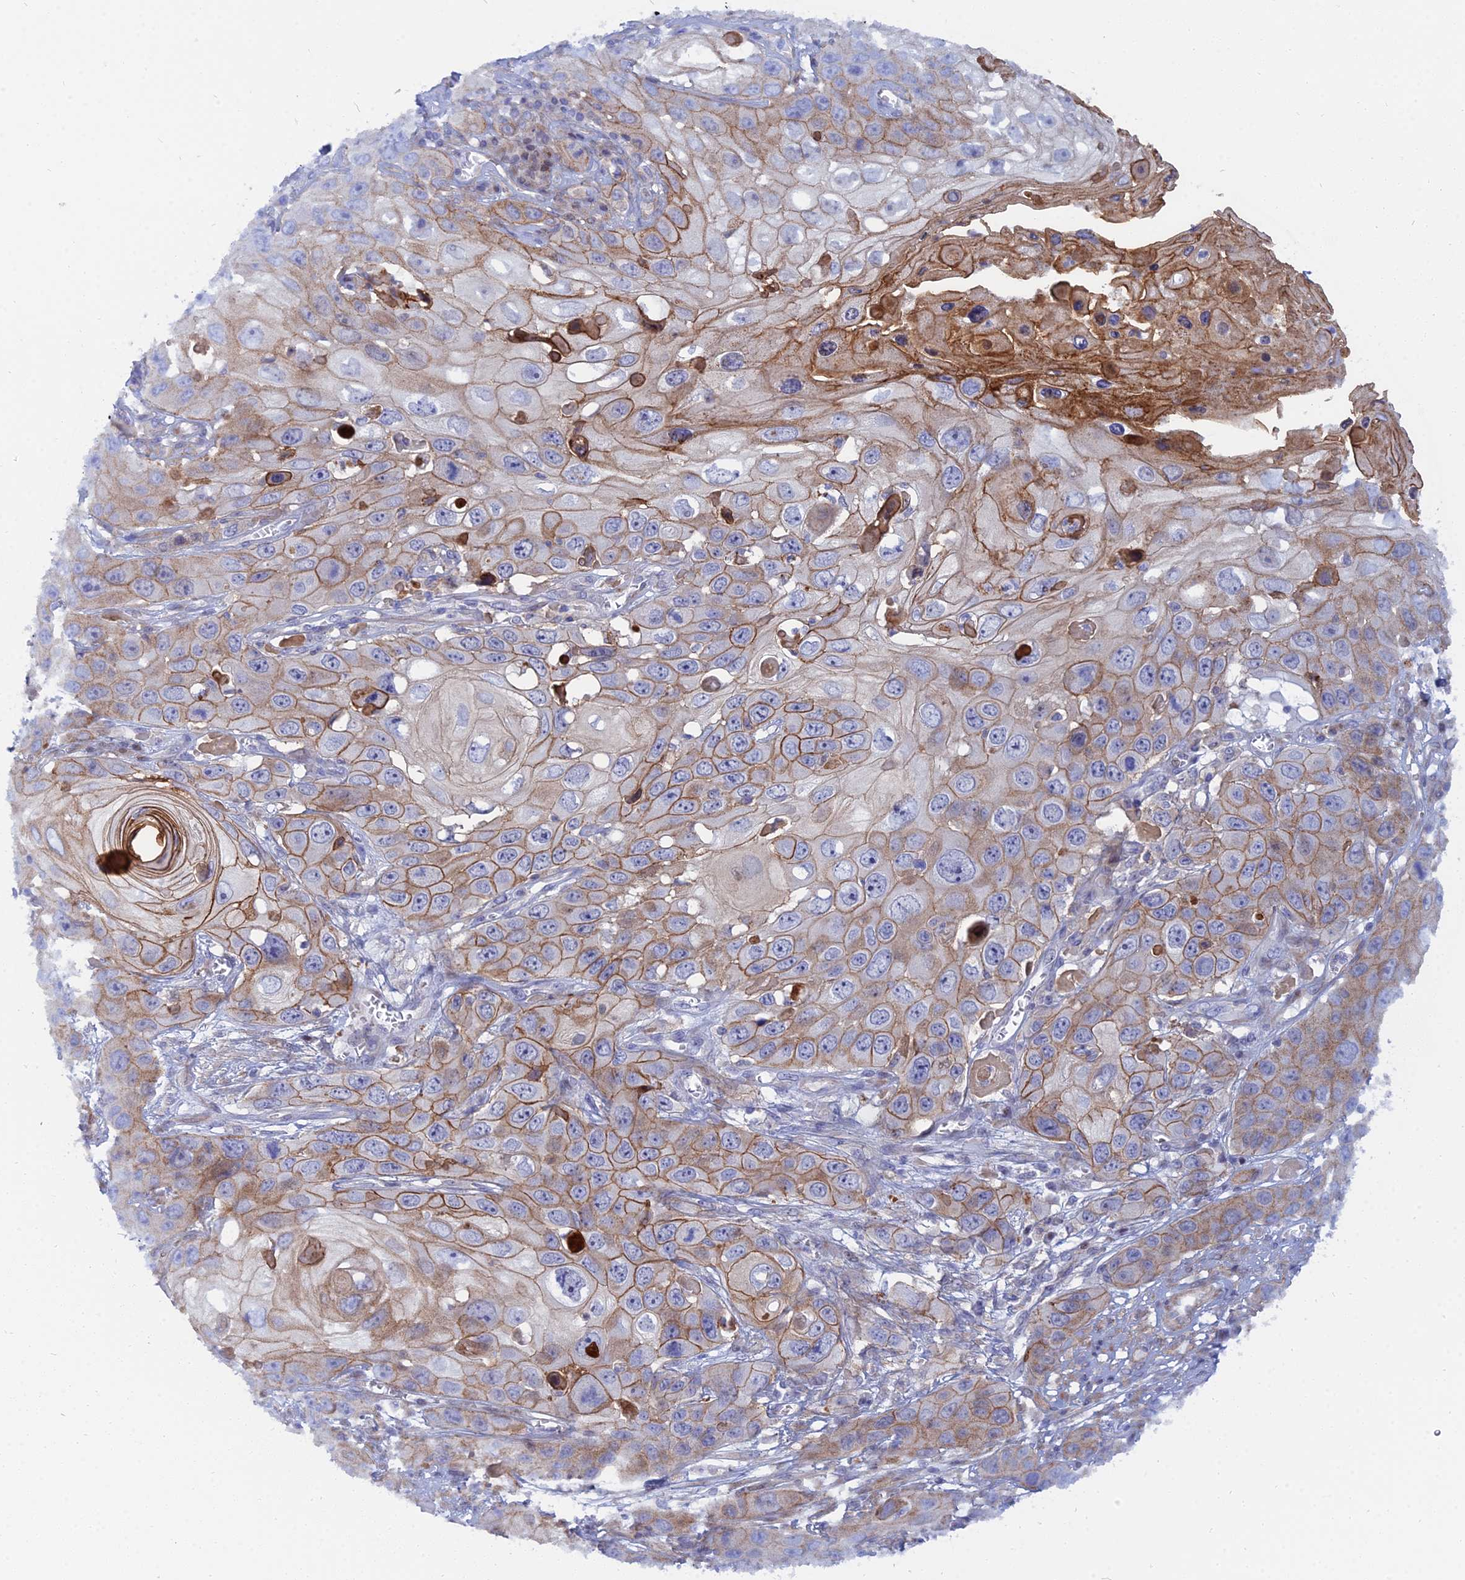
{"staining": {"intensity": "moderate", "quantity": "25%-75%", "location": "cytoplasmic/membranous"}, "tissue": "skin cancer", "cell_type": "Tumor cells", "image_type": "cancer", "snomed": [{"axis": "morphology", "description": "Squamous cell carcinoma, NOS"}, {"axis": "topography", "description": "Skin"}], "caption": "DAB immunohistochemical staining of human squamous cell carcinoma (skin) displays moderate cytoplasmic/membranous protein staining in approximately 25%-75% of tumor cells.", "gene": "TRIM43B", "patient": {"sex": "male", "age": 55}}